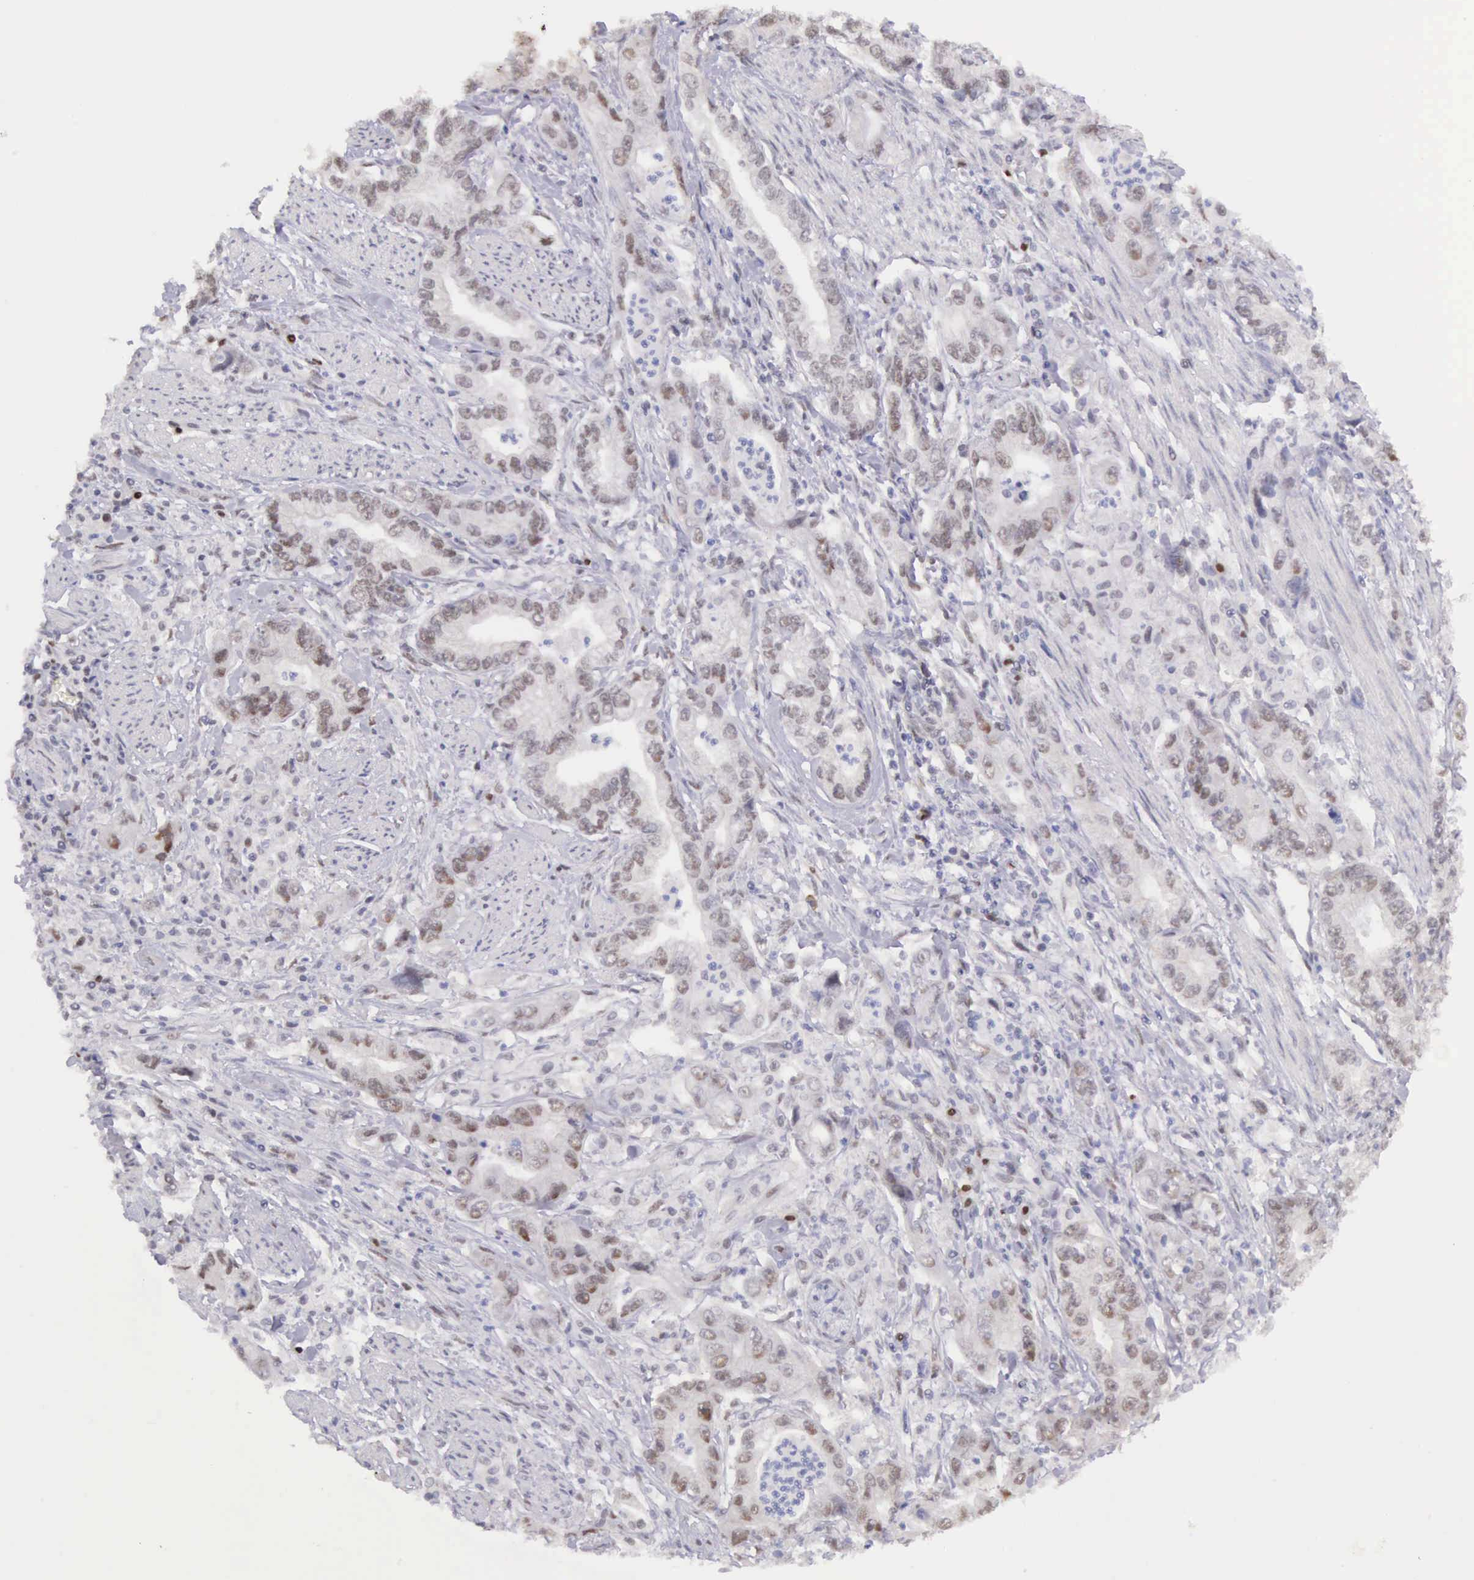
{"staining": {"intensity": "weak", "quantity": "25%-75%", "location": "nuclear"}, "tissue": "stomach cancer", "cell_type": "Tumor cells", "image_type": "cancer", "snomed": [{"axis": "morphology", "description": "Adenocarcinoma, NOS"}, {"axis": "topography", "description": "Pancreas"}, {"axis": "topography", "description": "Stomach, upper"}], "caption": "Stomach cancer tissue demonstrates weak nuclear positivity in about 25%-75% of tumor cells", "gene": "CCDC117", "patient": {"sex": "male", "age": 77}}